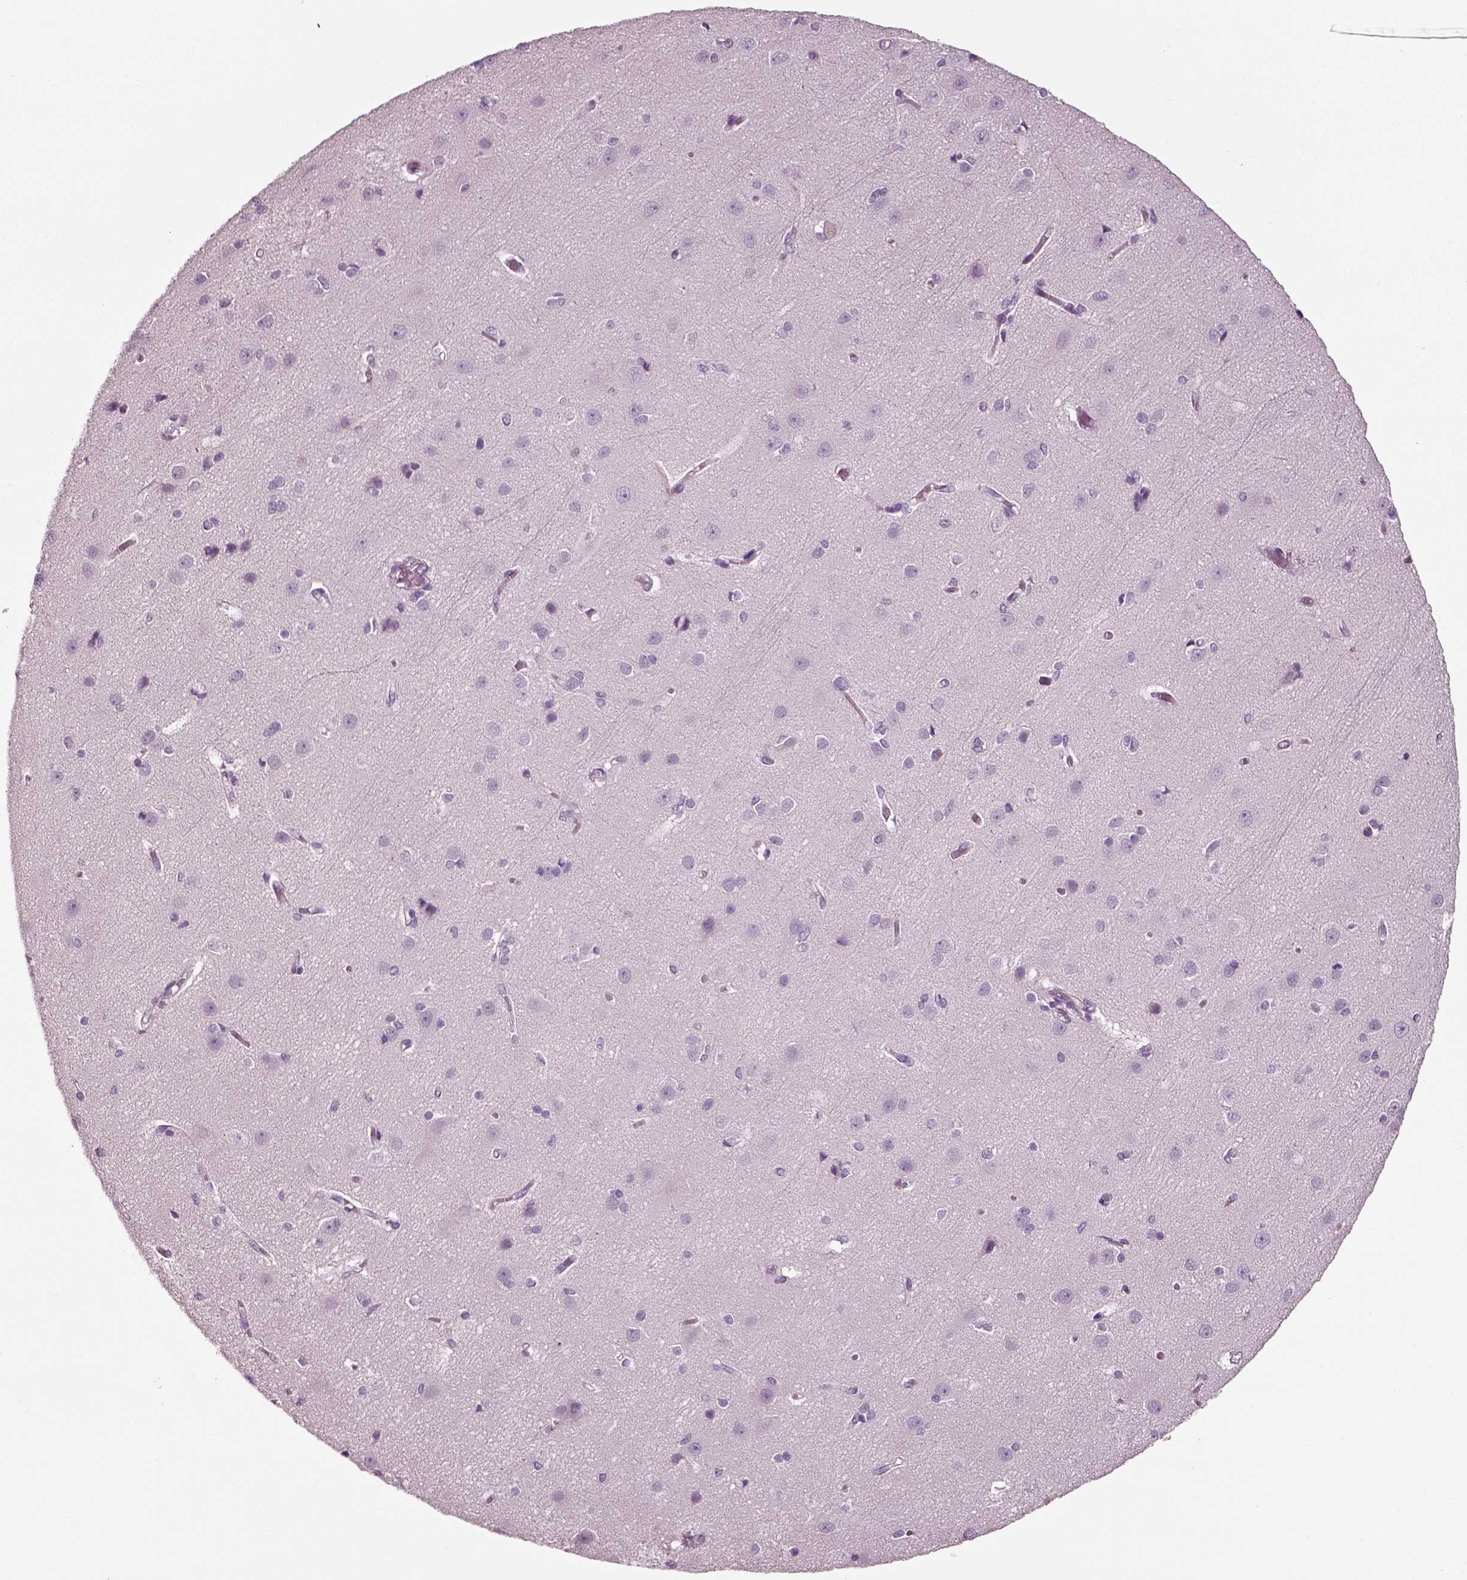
{"staining": {"intensity": "negative", "quantity": "none", "location": "none"}, "tissue": "cerebral cortex", "cell_type": "Endothelial cells", "image_type": "normal", "snomed": [{"axis": "morphology", "description": "Normal tissue, NOS"}, {"axis": "topography", "description": "Cerebral cortex"}], "caption": "Human cerebral cortex stained for a protein using IHC exhibits no expression in endothelial cells.", "gene": "DEFB118", "patient": {"sex": "male", "age": 37}}